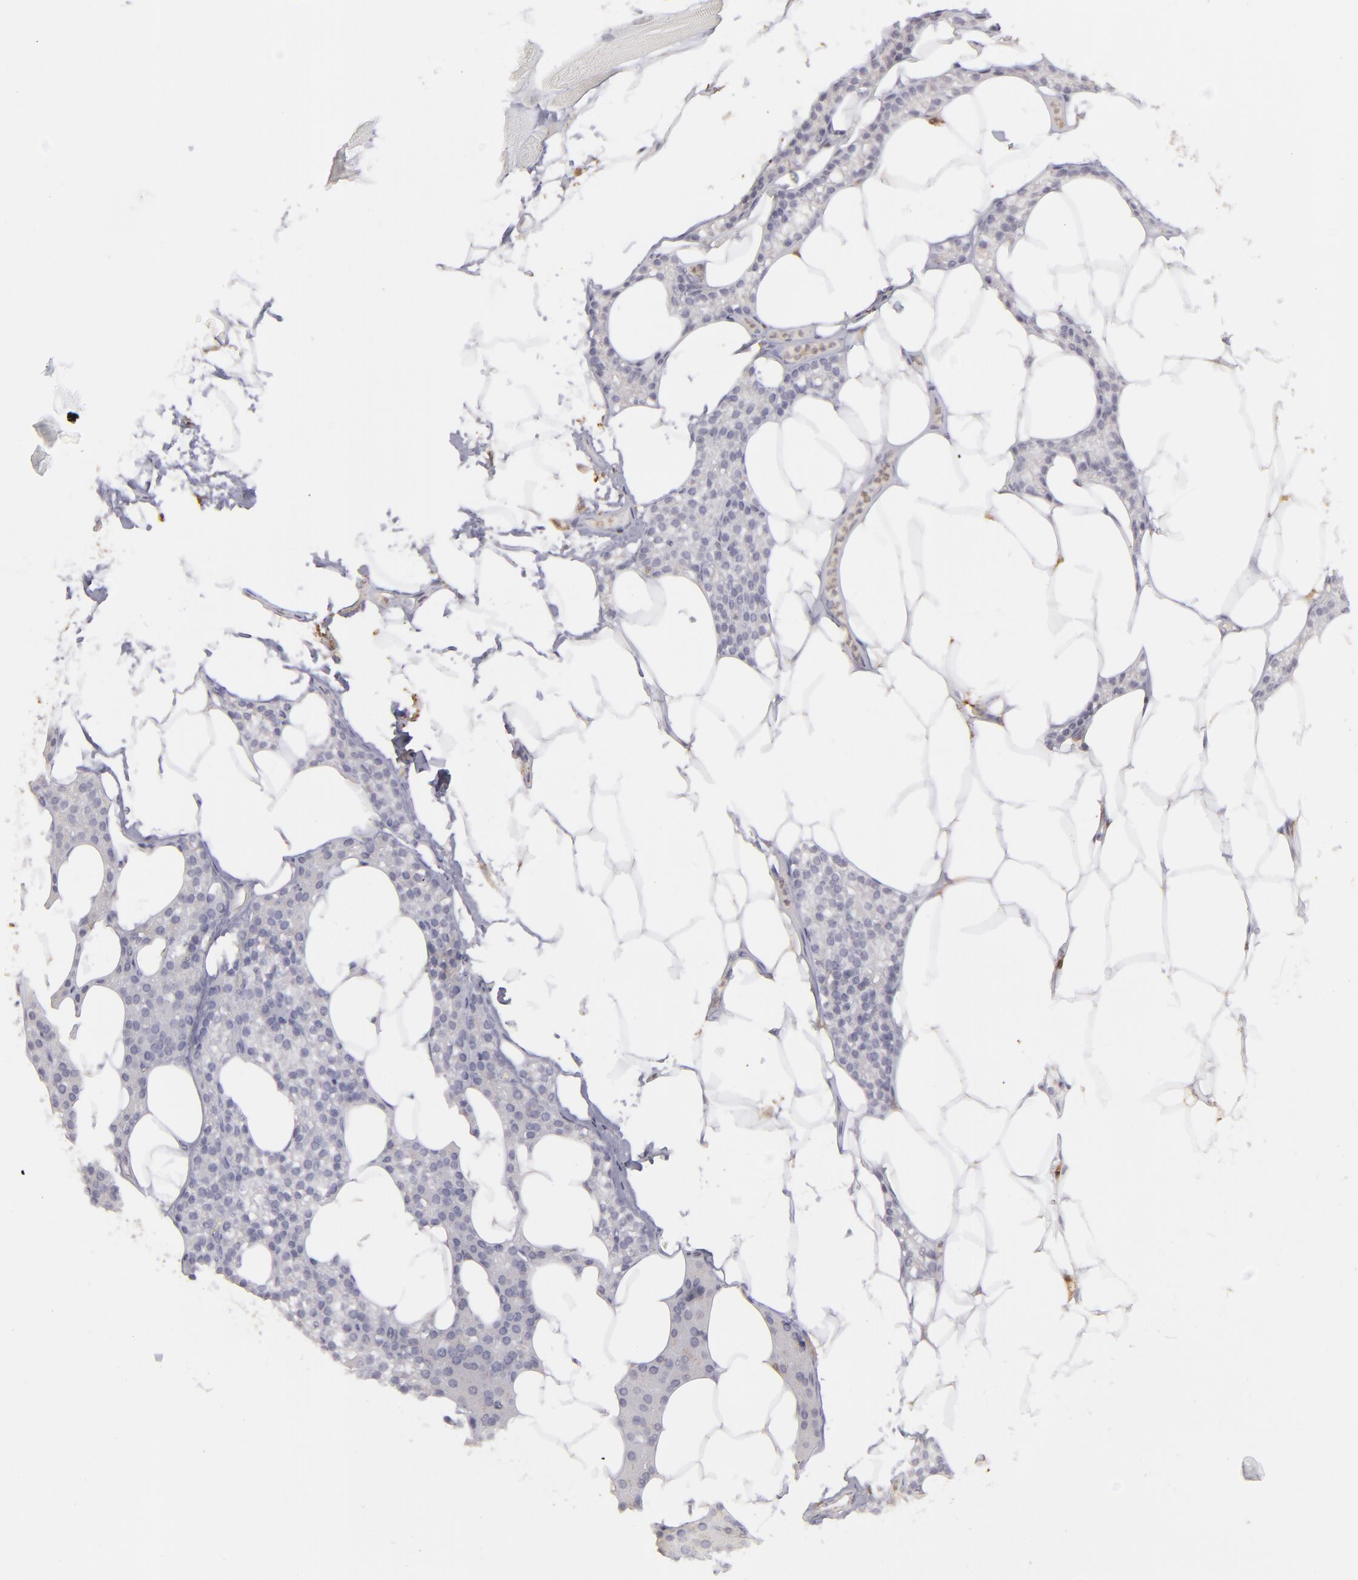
{"staining": {"intensity": "negative", "quantity": "none", "location": "none"}, "tissue": "skeletal muscle", "cell_type": "Myocytes", "image_type": "normal", "snomed": [{"axis": "morphology", "description": "Normal tissue, NOS"}, {"axis": "topography", "description": "Skeletal muscle"}, {"axis": "topography", "description": "Parathyroid gland"}], "caption": "There is no significant staining in myocytes of skeletal muscle. The staining was performed using DAB to visualize the protein expression in brown, while the nuclei were stained in blue with hematoxylin (Magnification: 20x).", "gene": "SEMA3G", "patient": {"sex": "female", "age": 37}}